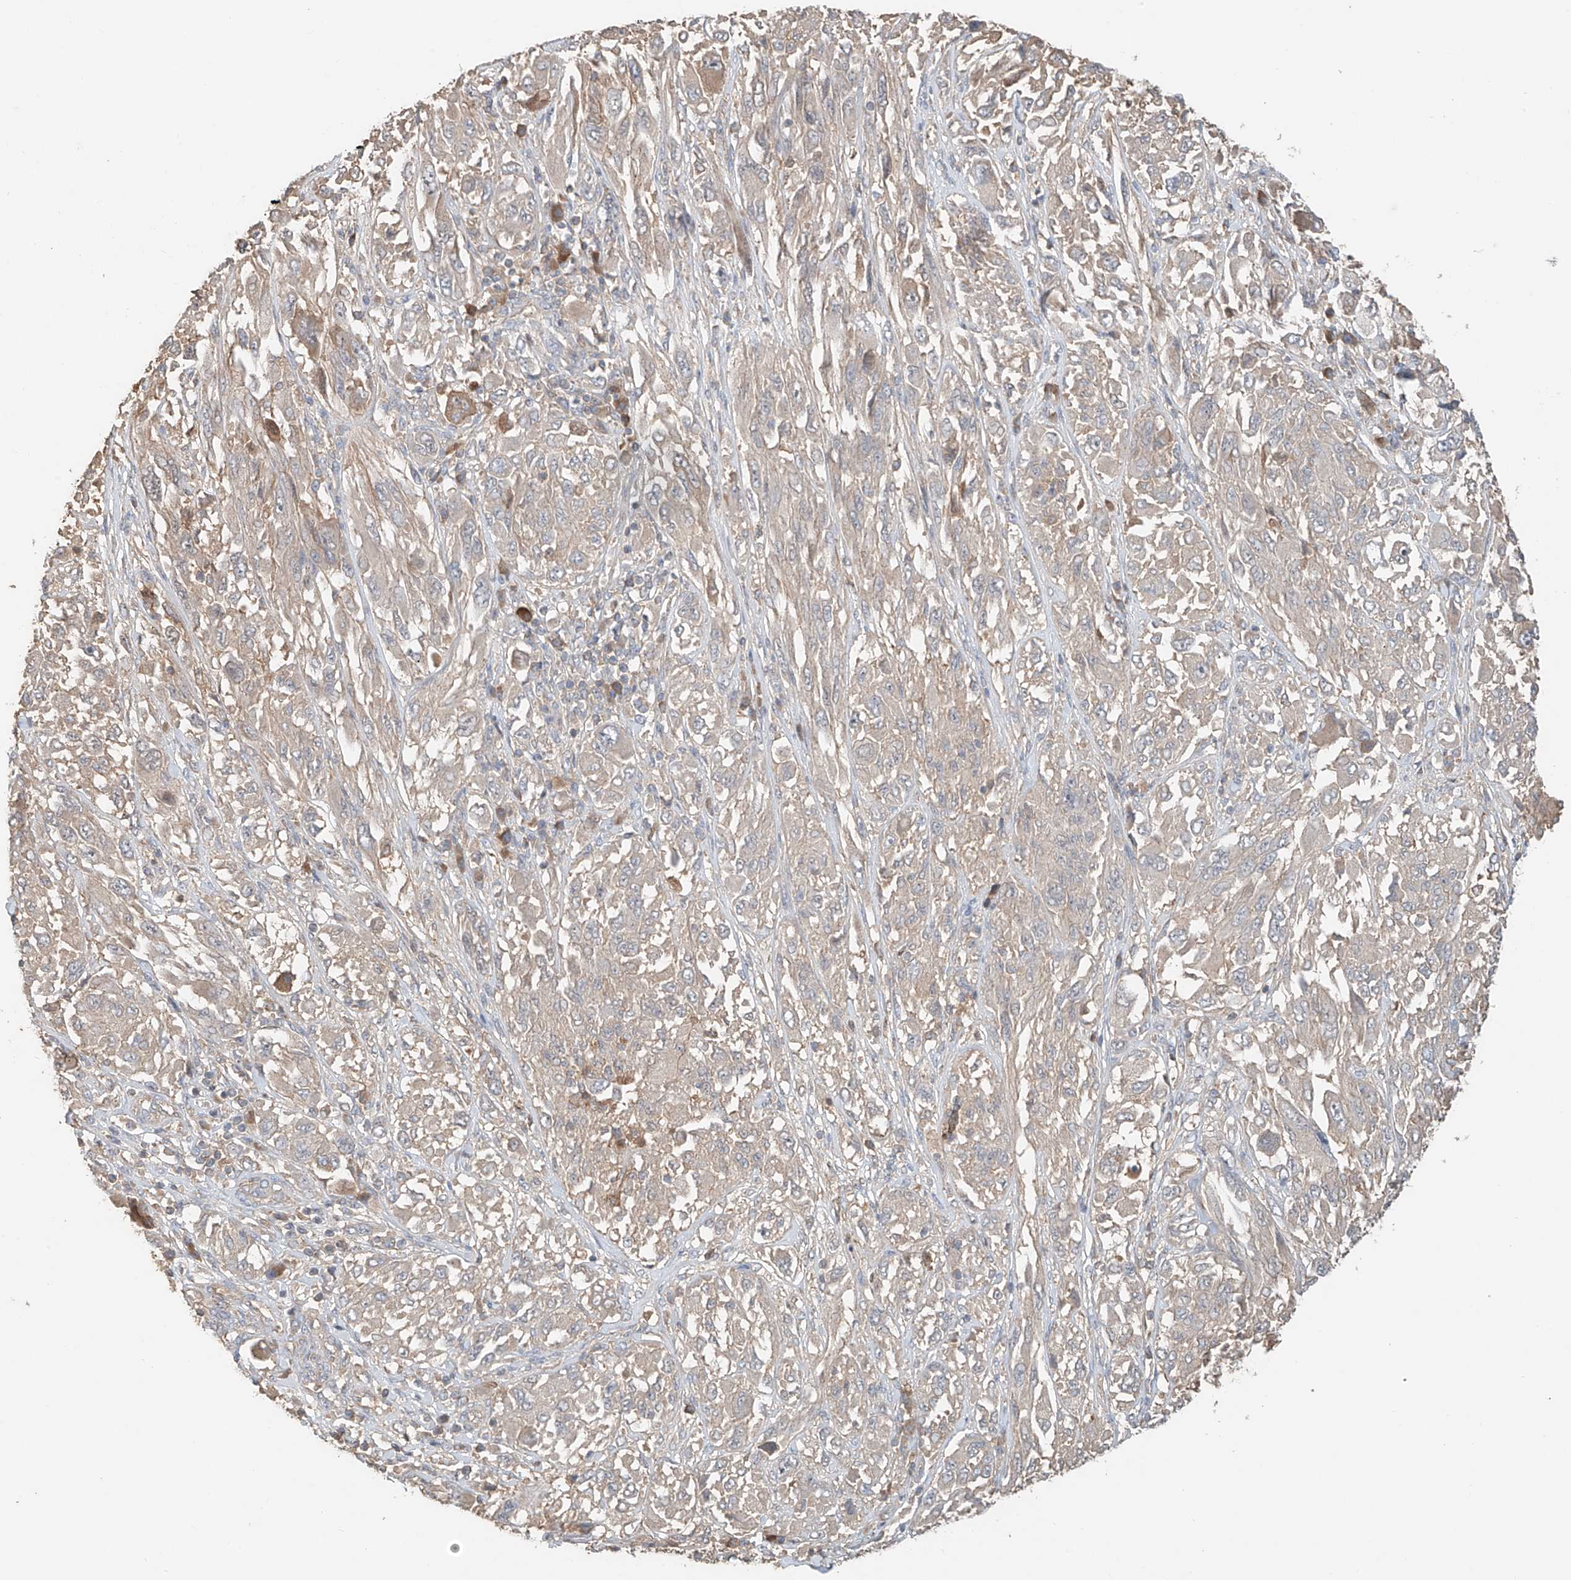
{"staining": {"intensity": "negative", "quantity": "none", "location": "none"}, "tissue": "melanoma", "cell_type": "Tumor cells", "image_type": "cancer", "snomed": [{"axis": "morphology", "description": "Malignant melanoma, NOS"}, {"axis": "topography", "description": "Skin"}], "caption": "Immunohistochemistry (IHC) photomicrograph of neoplastic tissue: human malignant melanoma stained with DAB (3,3'-diaminobenzidine) demonstrates no significant protein expression in tumor cells.", "gene": "GNB1L", "patient": {"sex": "female", "age": 91}}